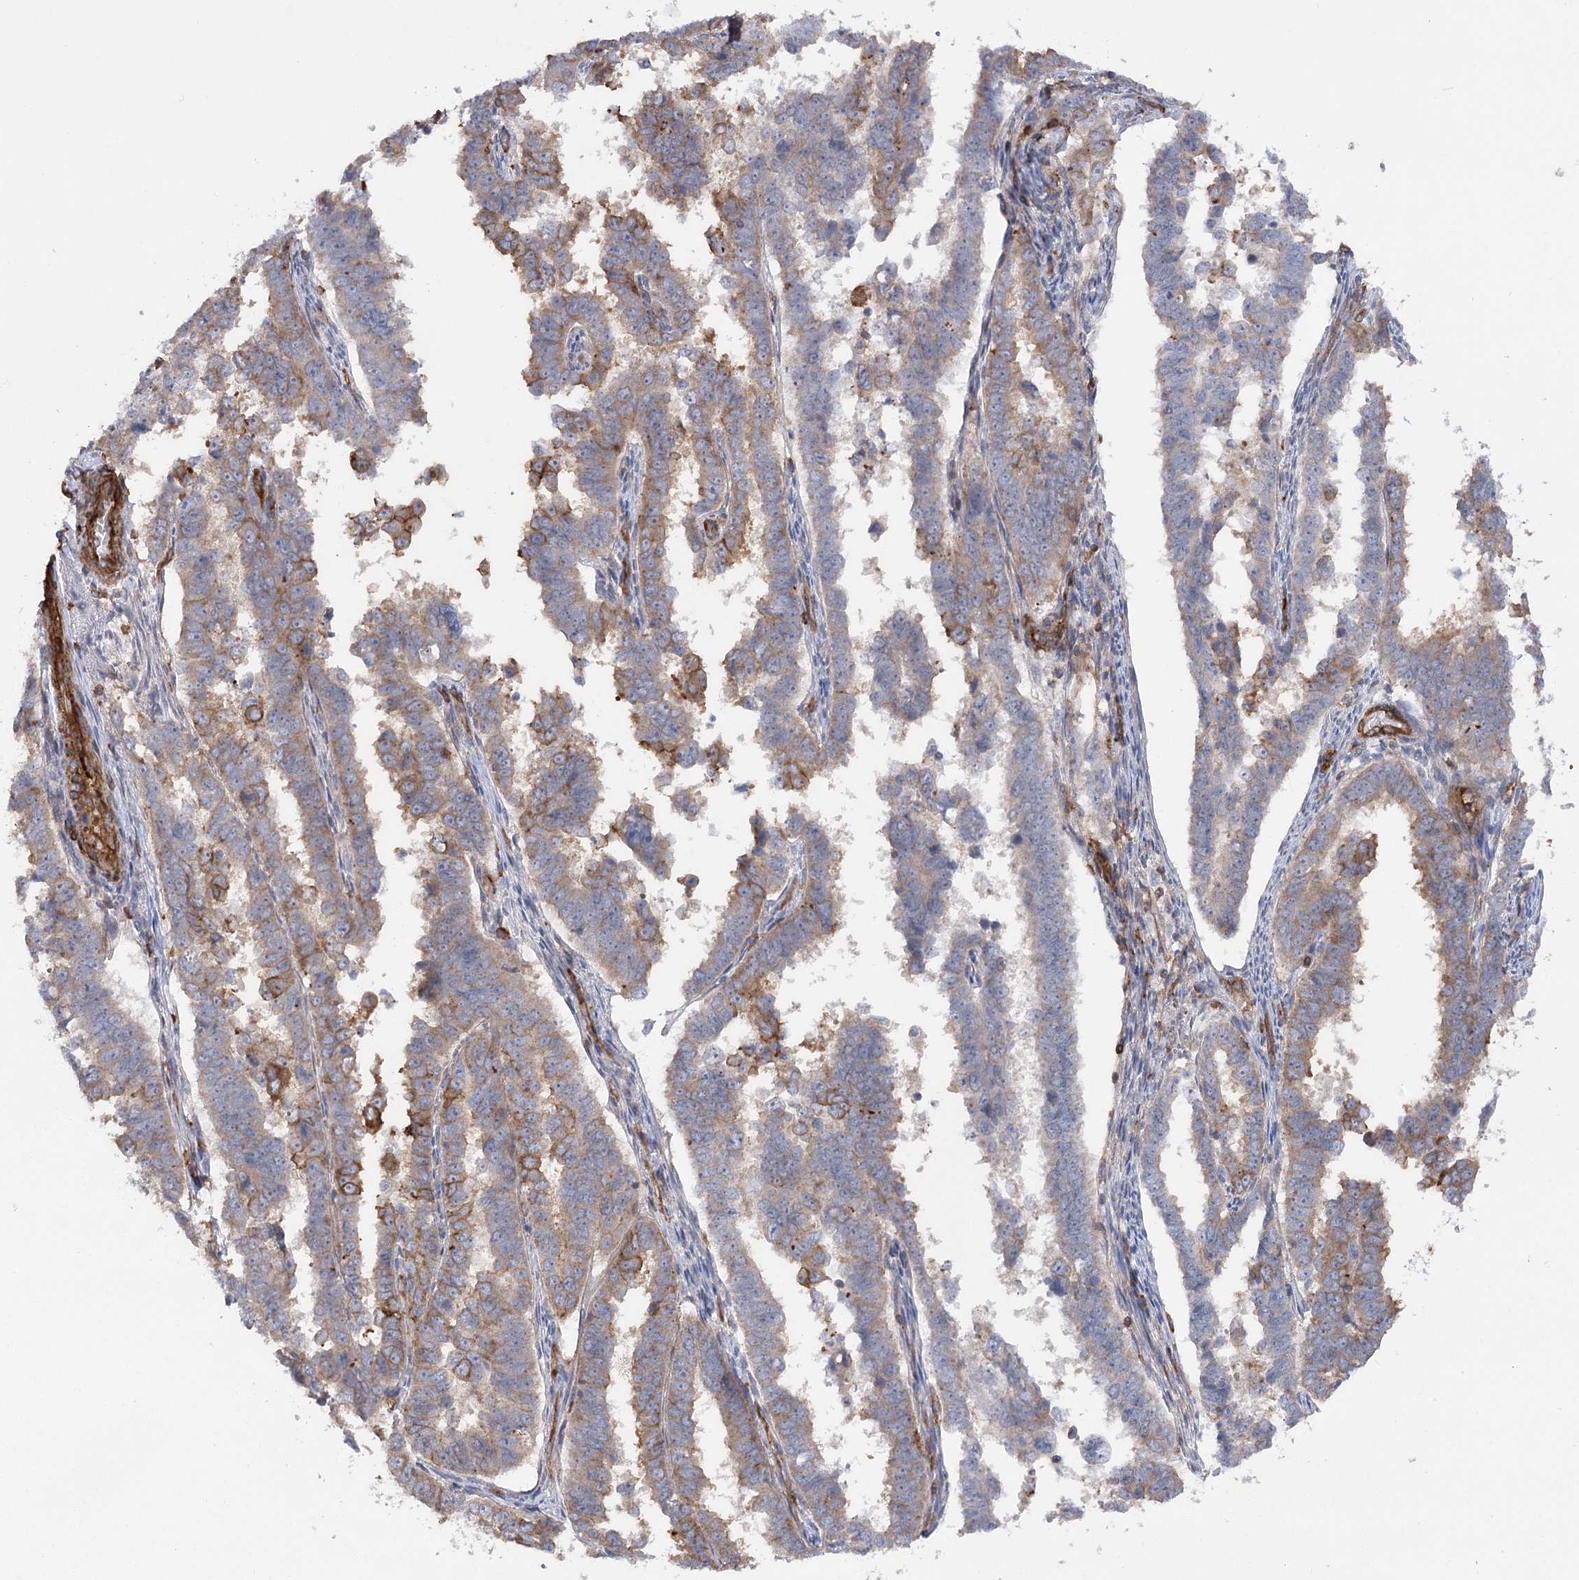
{"staining": {"intensity": "moderate", "quantity": "<25%", "location": "cytoplasmic/membranous"}, "tissue": "endometrial cancer", "cell_type": "Tumor cells", "image_type": "cancer", "snomed": [{"axis": "morphology", "description": "Adenocarcinoma, NOS"}, {"axis": "topography", "description": "Endometrium"}], "caption": "About <25% of tumor cells in human adenocarcinoma (endometrial) reveal moderate cytoplasmic/membranous protein positivity as visualized by brown immunohistochemical staining.", "gene": "SYNPO2", "patient": {"sex": "female", "age": 75}}